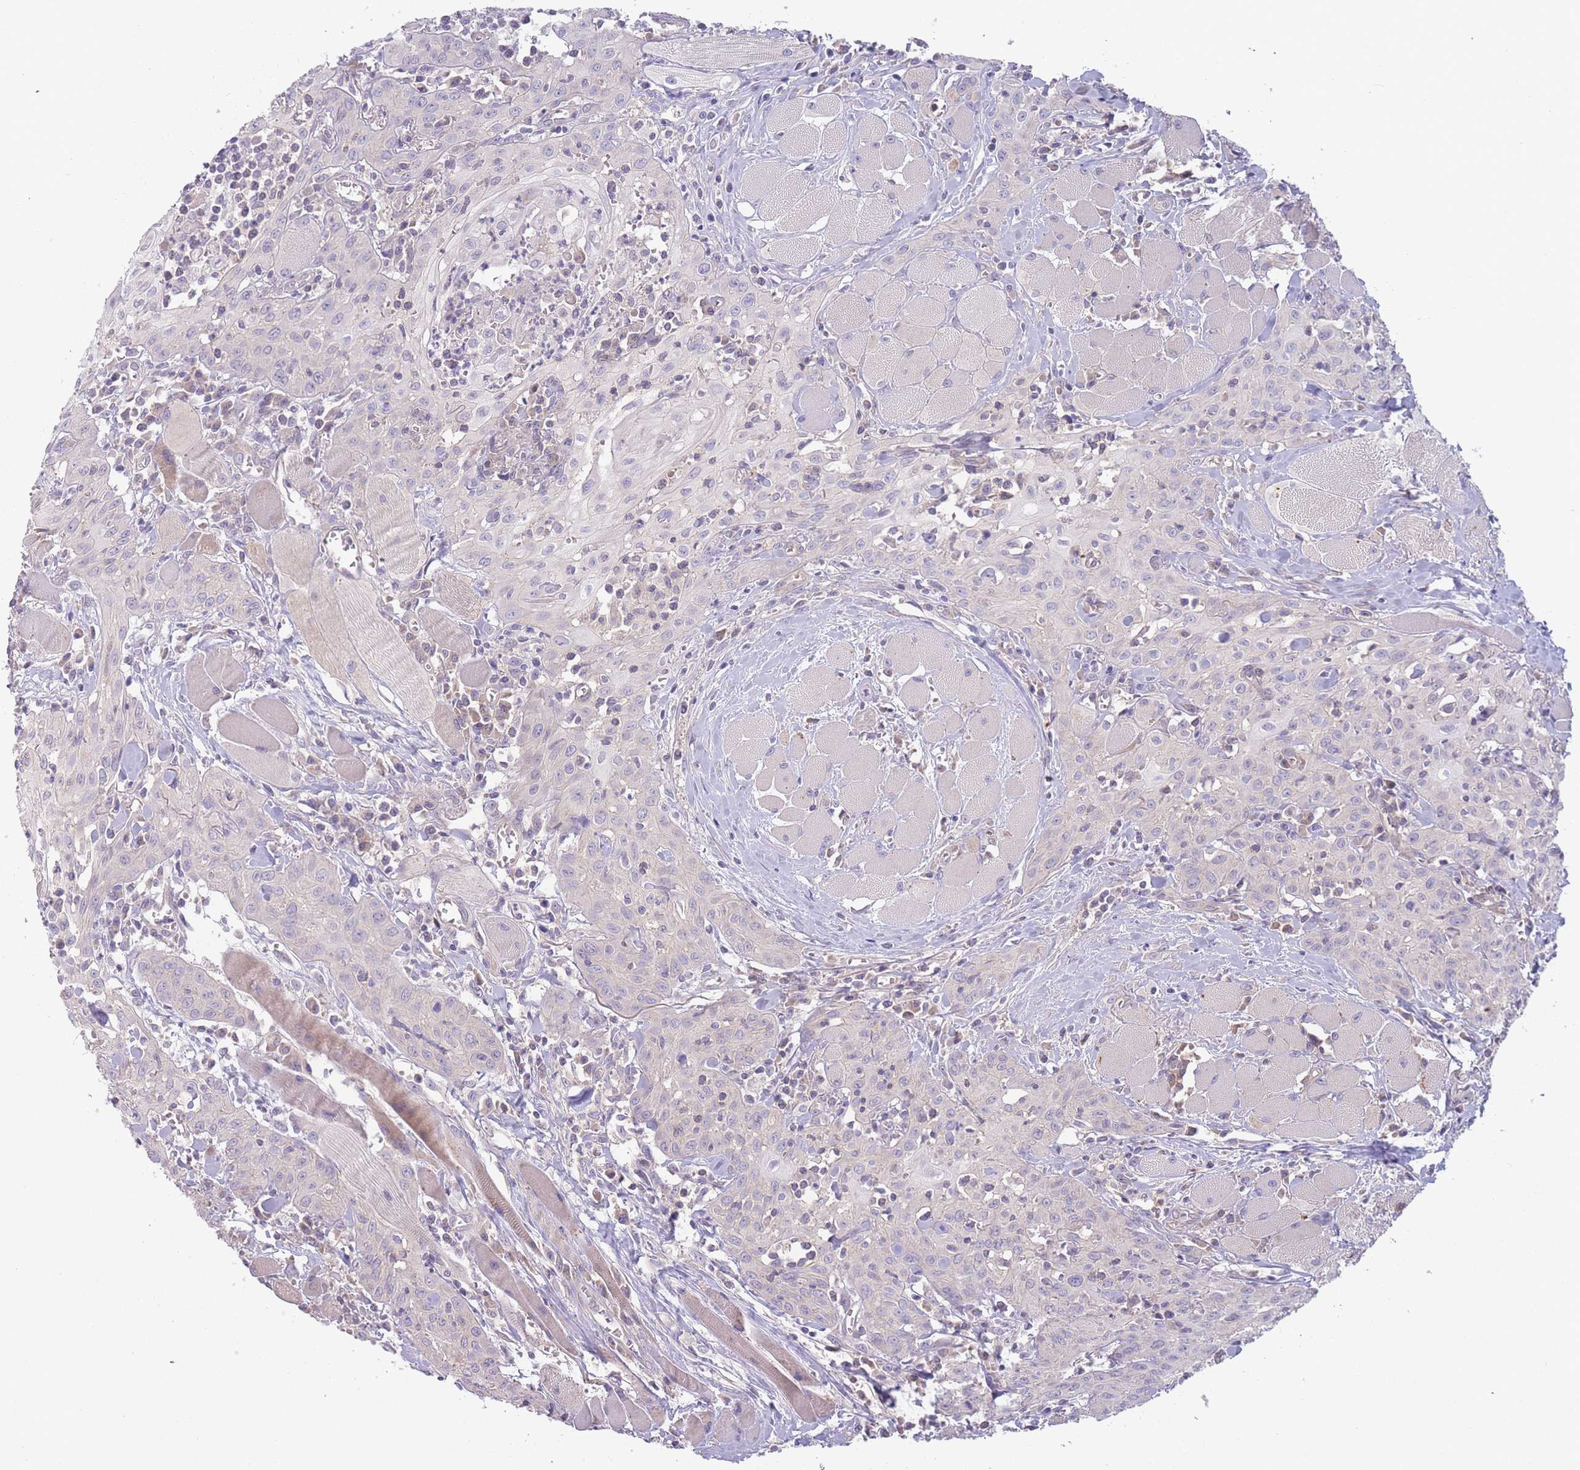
{"staining": {"intensity": "negative", "quantity": "none", "location": "none"}, "tissue": "head and neck cancer", "cell_type": "Tumor cells", "image_type": "cancer", "snomed": [{"axis": "morphology", "description": "Squamous cell carcinoma, NOS"}, {"axis": "topography", "description": "Oral tissue"}, {"axis": "topography", "description": "Head-Neck"}], "caption": "IHC histopathology image of human squamous cell carcinoma (head and neck) stained for a protein (brown), which shows no expression in tumor cells.", "gene": "SPHKAP", "patient": {"sex": "female", "age": 70}}